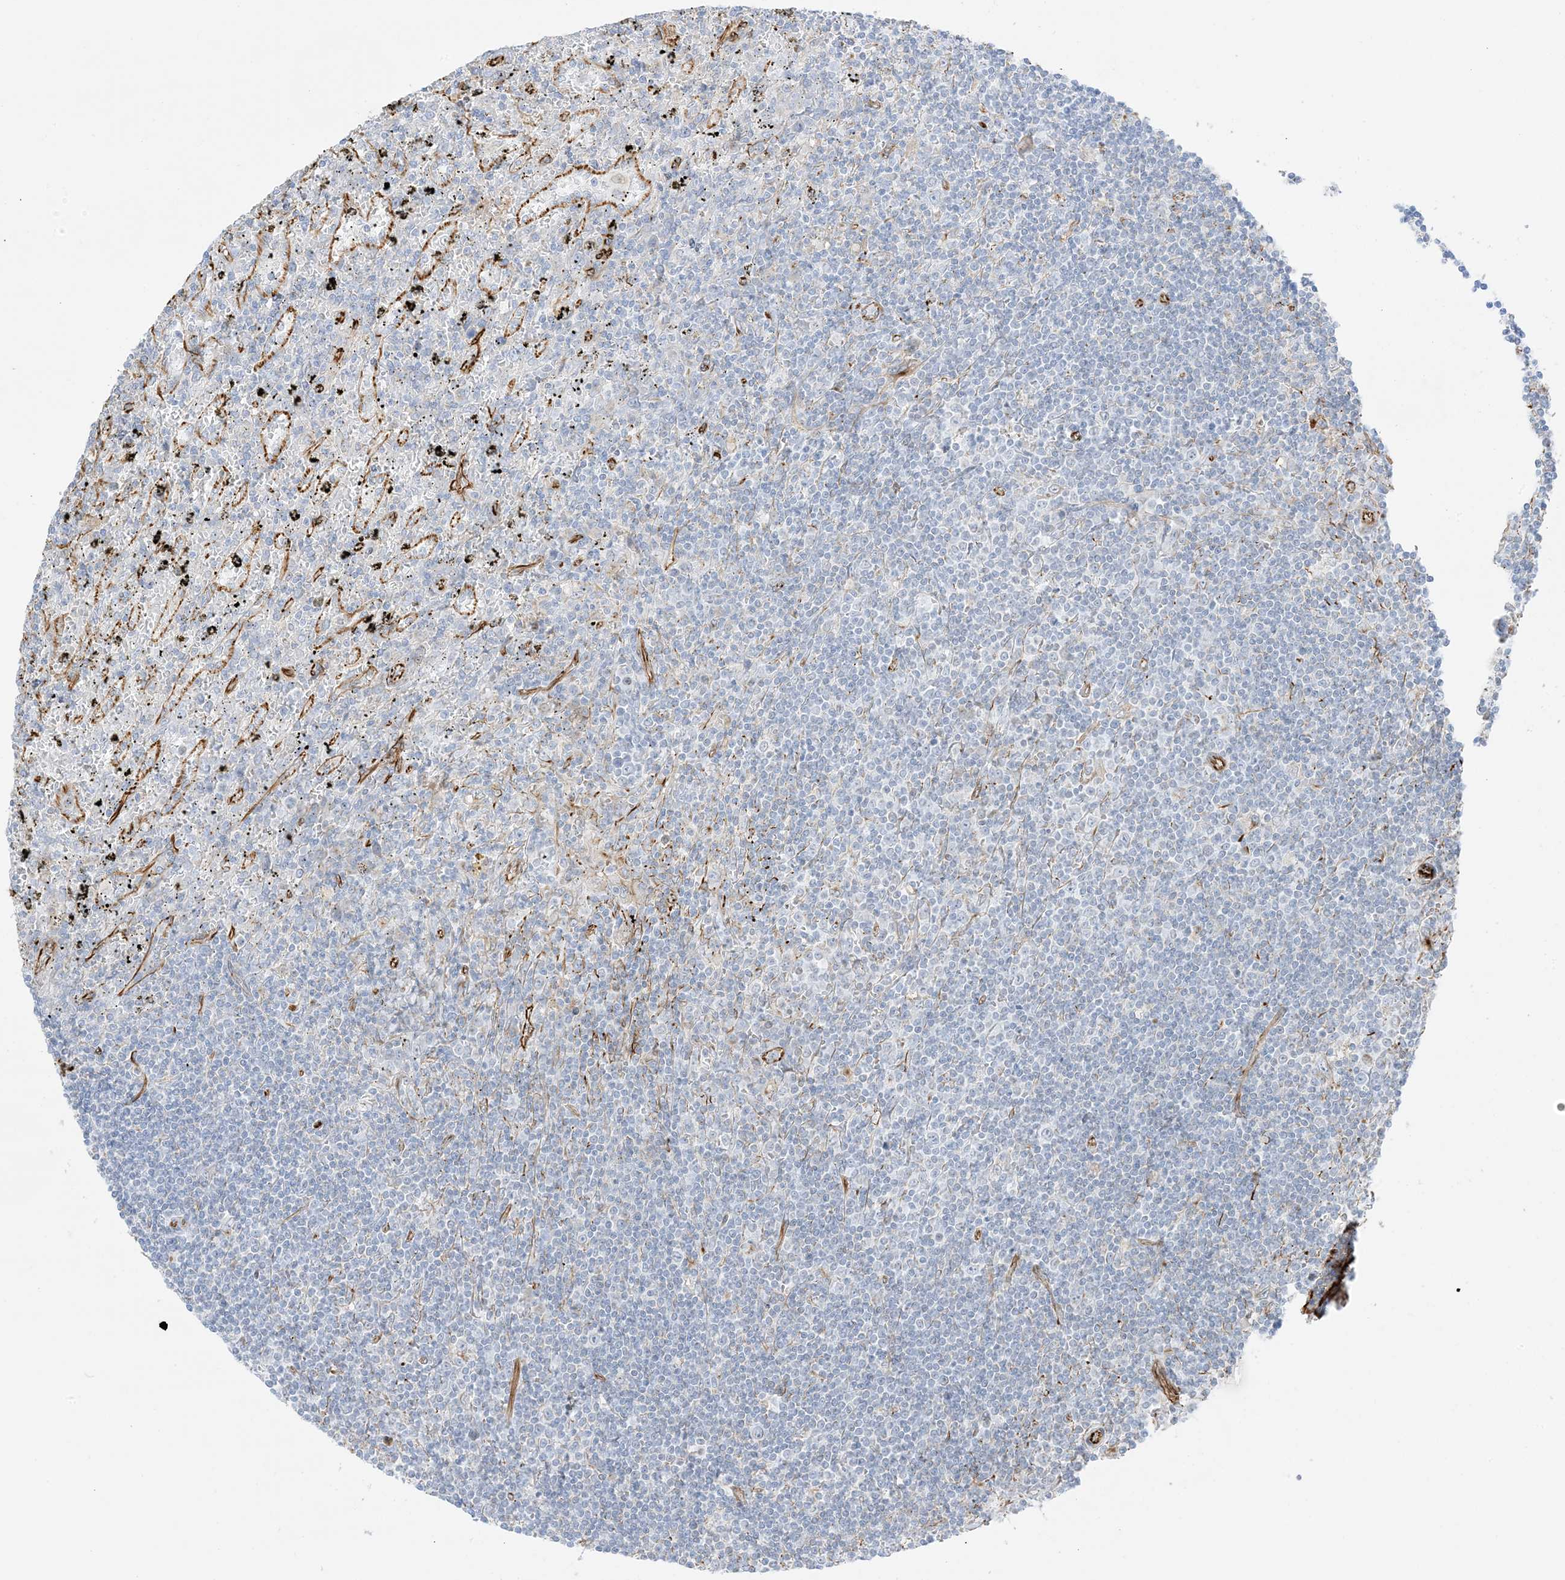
{"staining": {"intensity": "negative", "quantity": "none", "location": "none"}, "tissue": "lymphoma", "cell_type": "Tumor cells", "image_type": "cancer", "snomed": [{"axis": "morphology", "description": "Malignant lymphoma, non-Hodgkin's type, Low grade"}, {"axis": "topography", "description": "Spleen"}], "caption": "Immunohistochemistry (IHC) of human malignant lymphoma, non-Hodgkin's type (low-grade) shows no expression in tumor cells.", "gene": "PID1", "patient": {"sex": "male", "age": 76}}